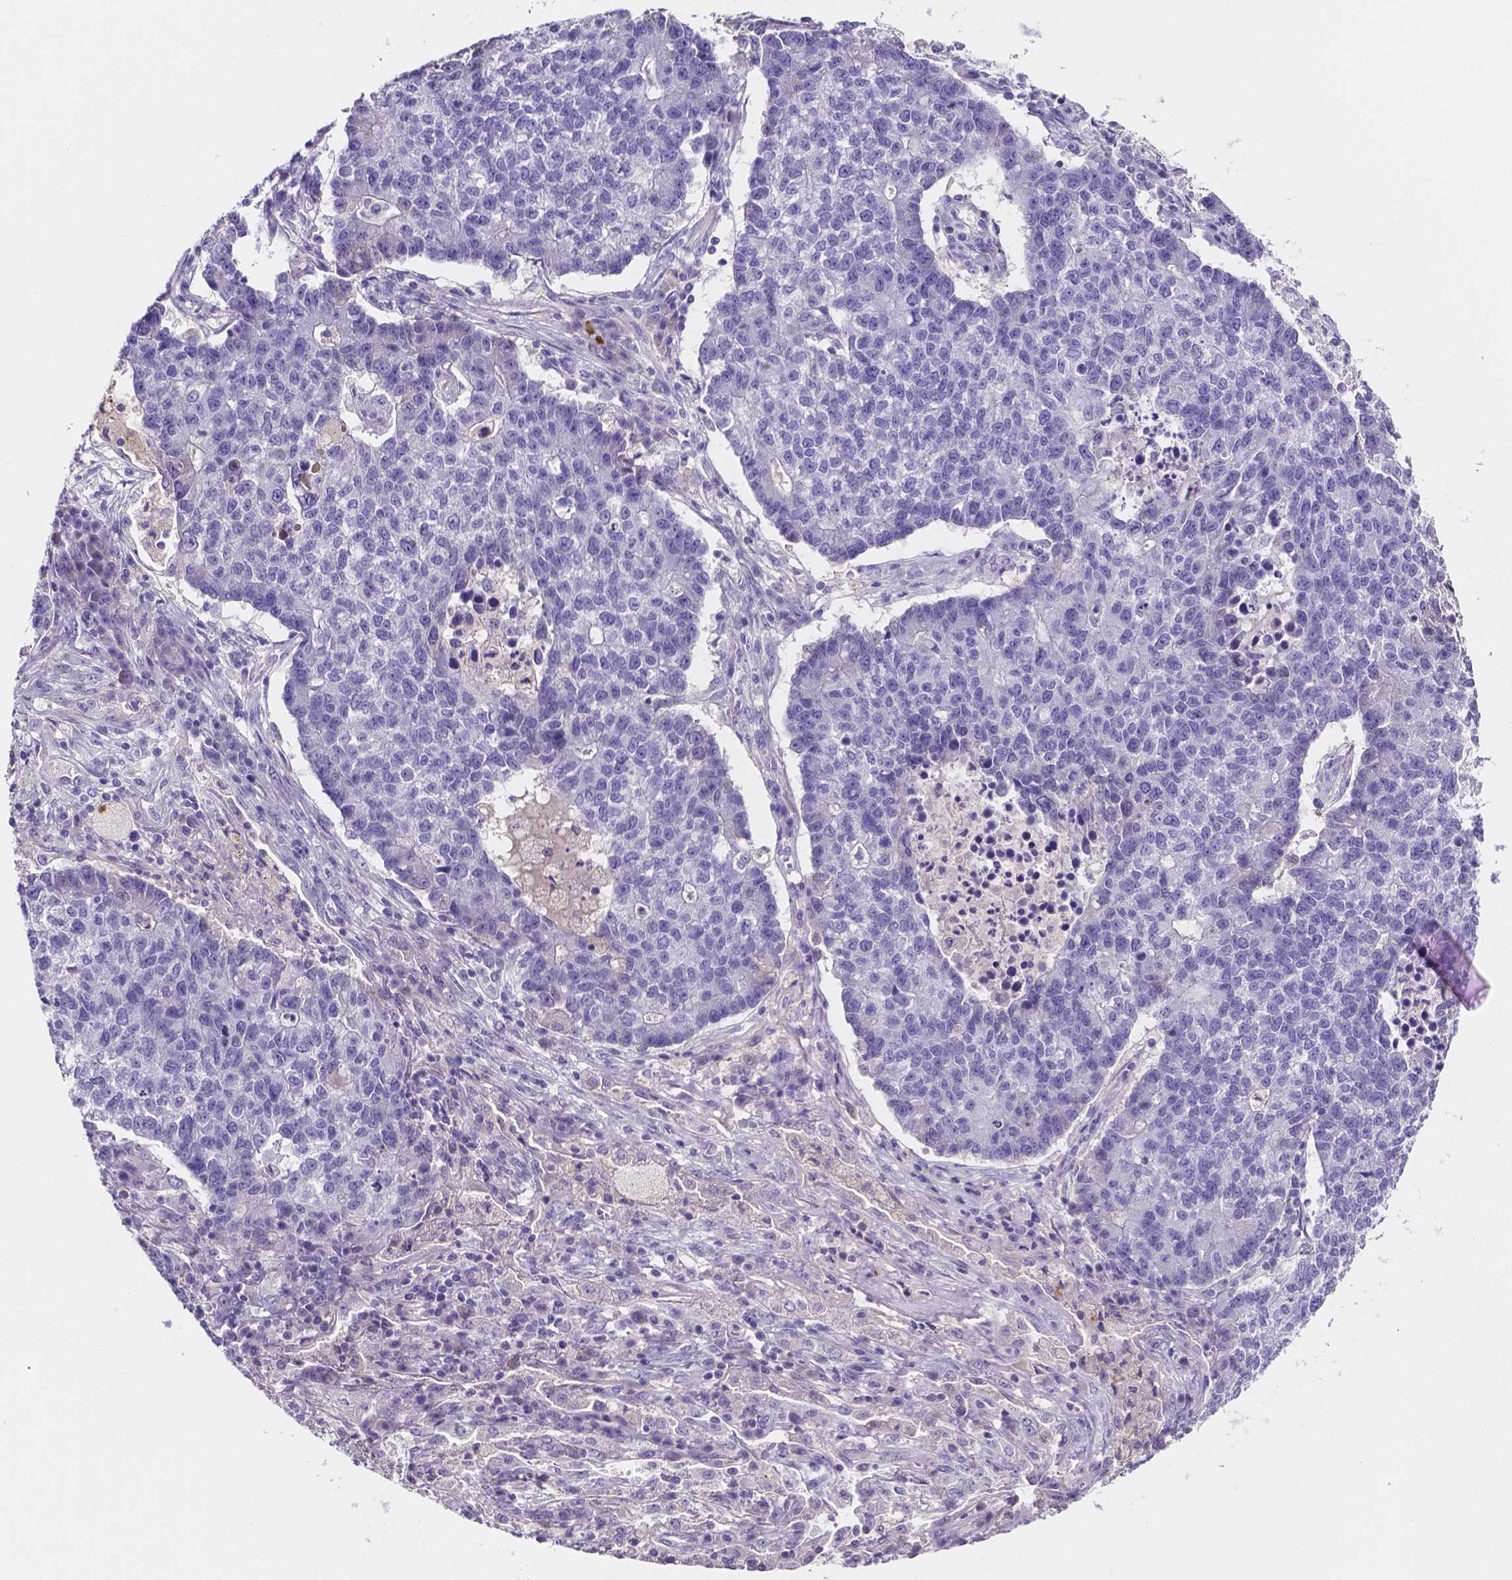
{"staining": {"intensity": "negative", "quantity": "none", "location": "none"}, "tissue": "lung cancer", "cell_type": "Tumor cells", "image_type": "cancer", "snomed": [{"axis": "morphology", "description": "Adenocarcinoma, NOS"}, {"axis": "topography", "description": "Lung"}], "caption": "This is a histopathology image of immunohistochemistry (IHC) staining of lung adenocarcinoma, which shows no expression in tumor cells.", "gene": "NRGN", "patient": {"sex": "male", "age": 57}}